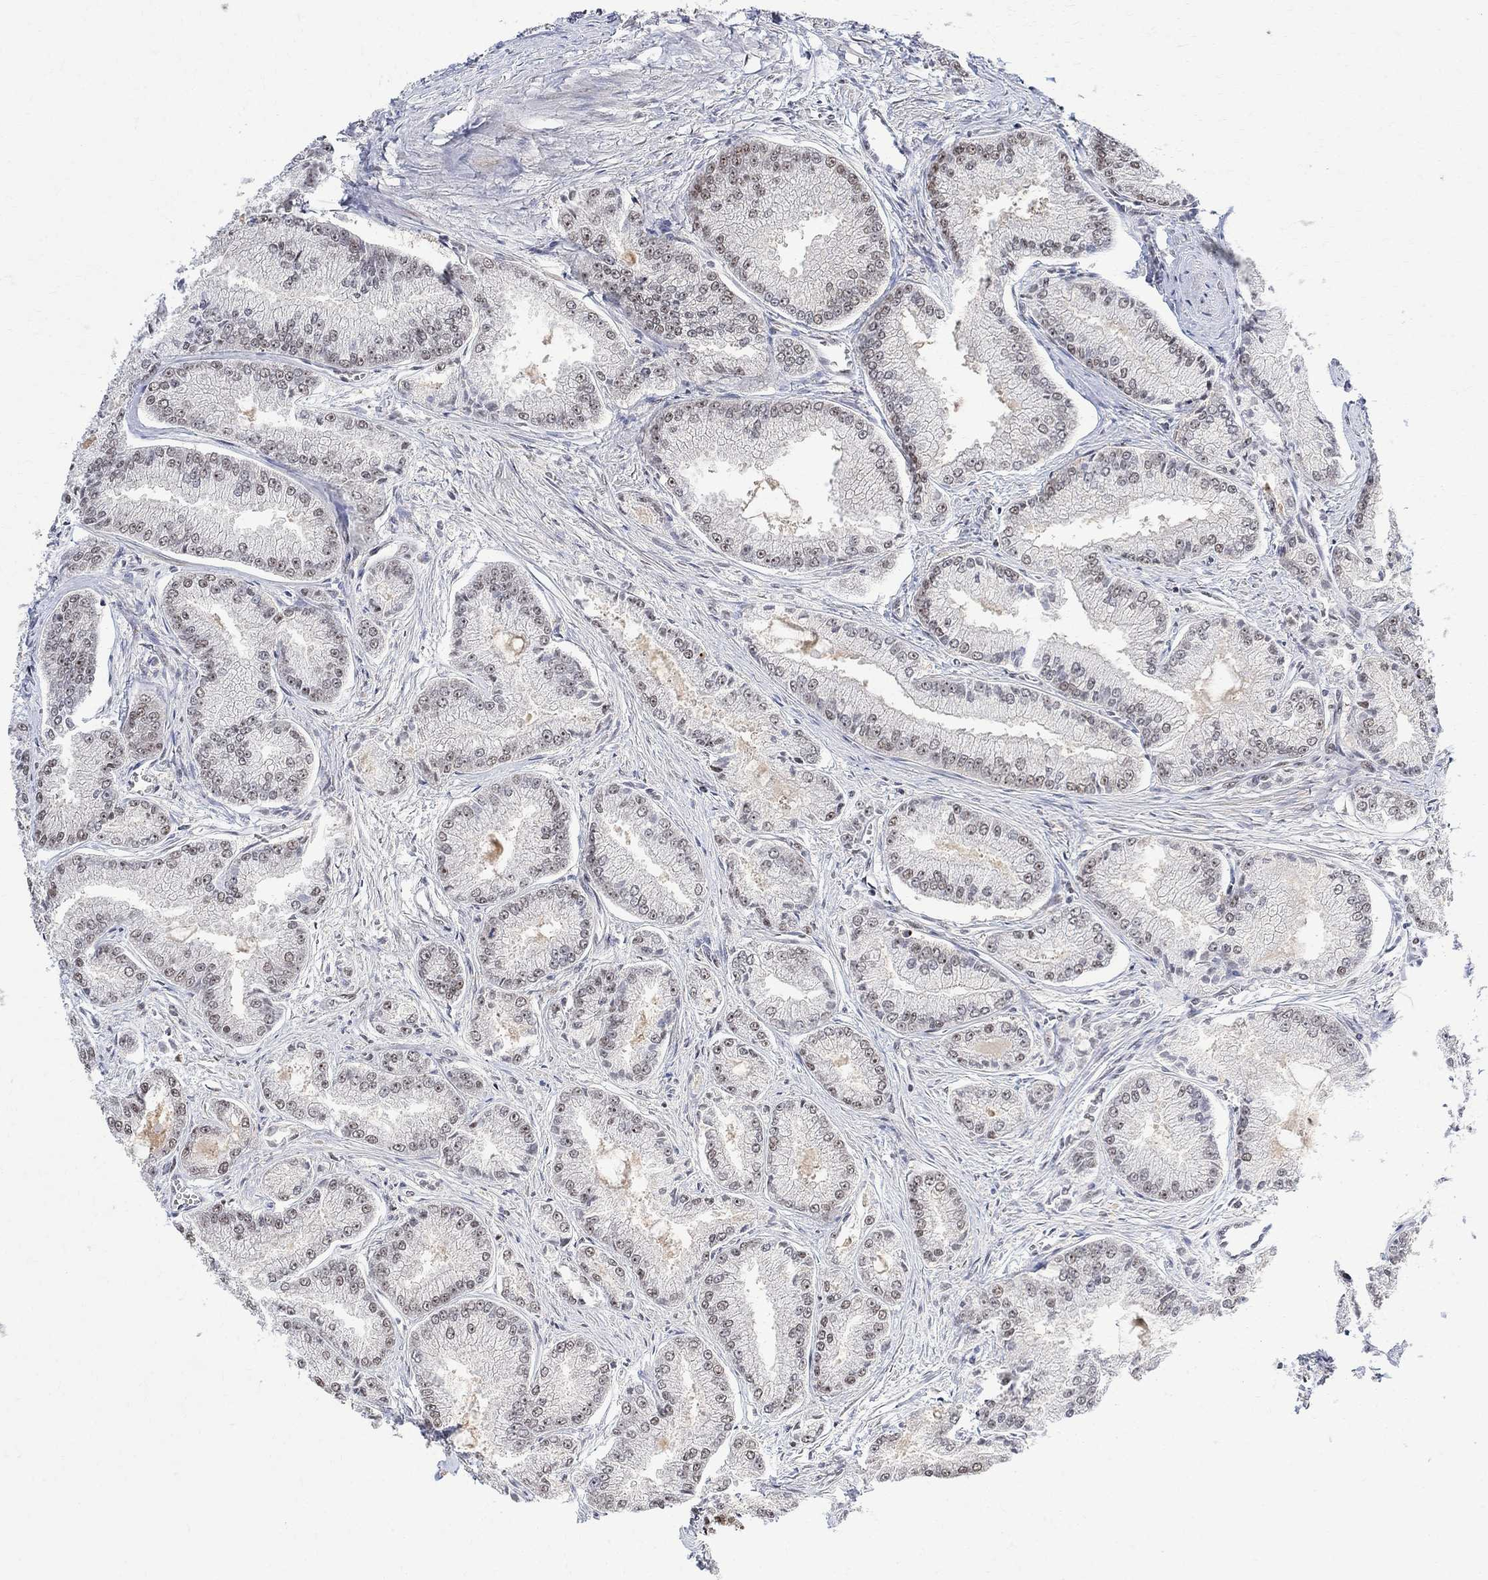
{"staining": {"intensity": "moderate", "quantity": "25%-75%", "location": "nuclear"}, "tissue": "prostate cancer", "cell_type": "Tumor cells", "image_type": "cancer", "snomed": [{"axis": "morphology", "description": "Adenocarcinoma, NOS"}, {"axis": "morphology", "description": "Adenocarcinoma, High grade"}, {"axis": "topography", "description": "Prostate"}], "caption": "Protein expression analysis of human prostate cancer reveals moderate nuclear expression in about 25%-75% of tumor cells. The staining is performed using DAB (3,3'-diaminobenzidine) brown chromogen to label protein expression. The nuclei are counter-stained blue using hematoxylin.", "gene": "E4F1", "patient": {"sex": "male", "age": 70}}